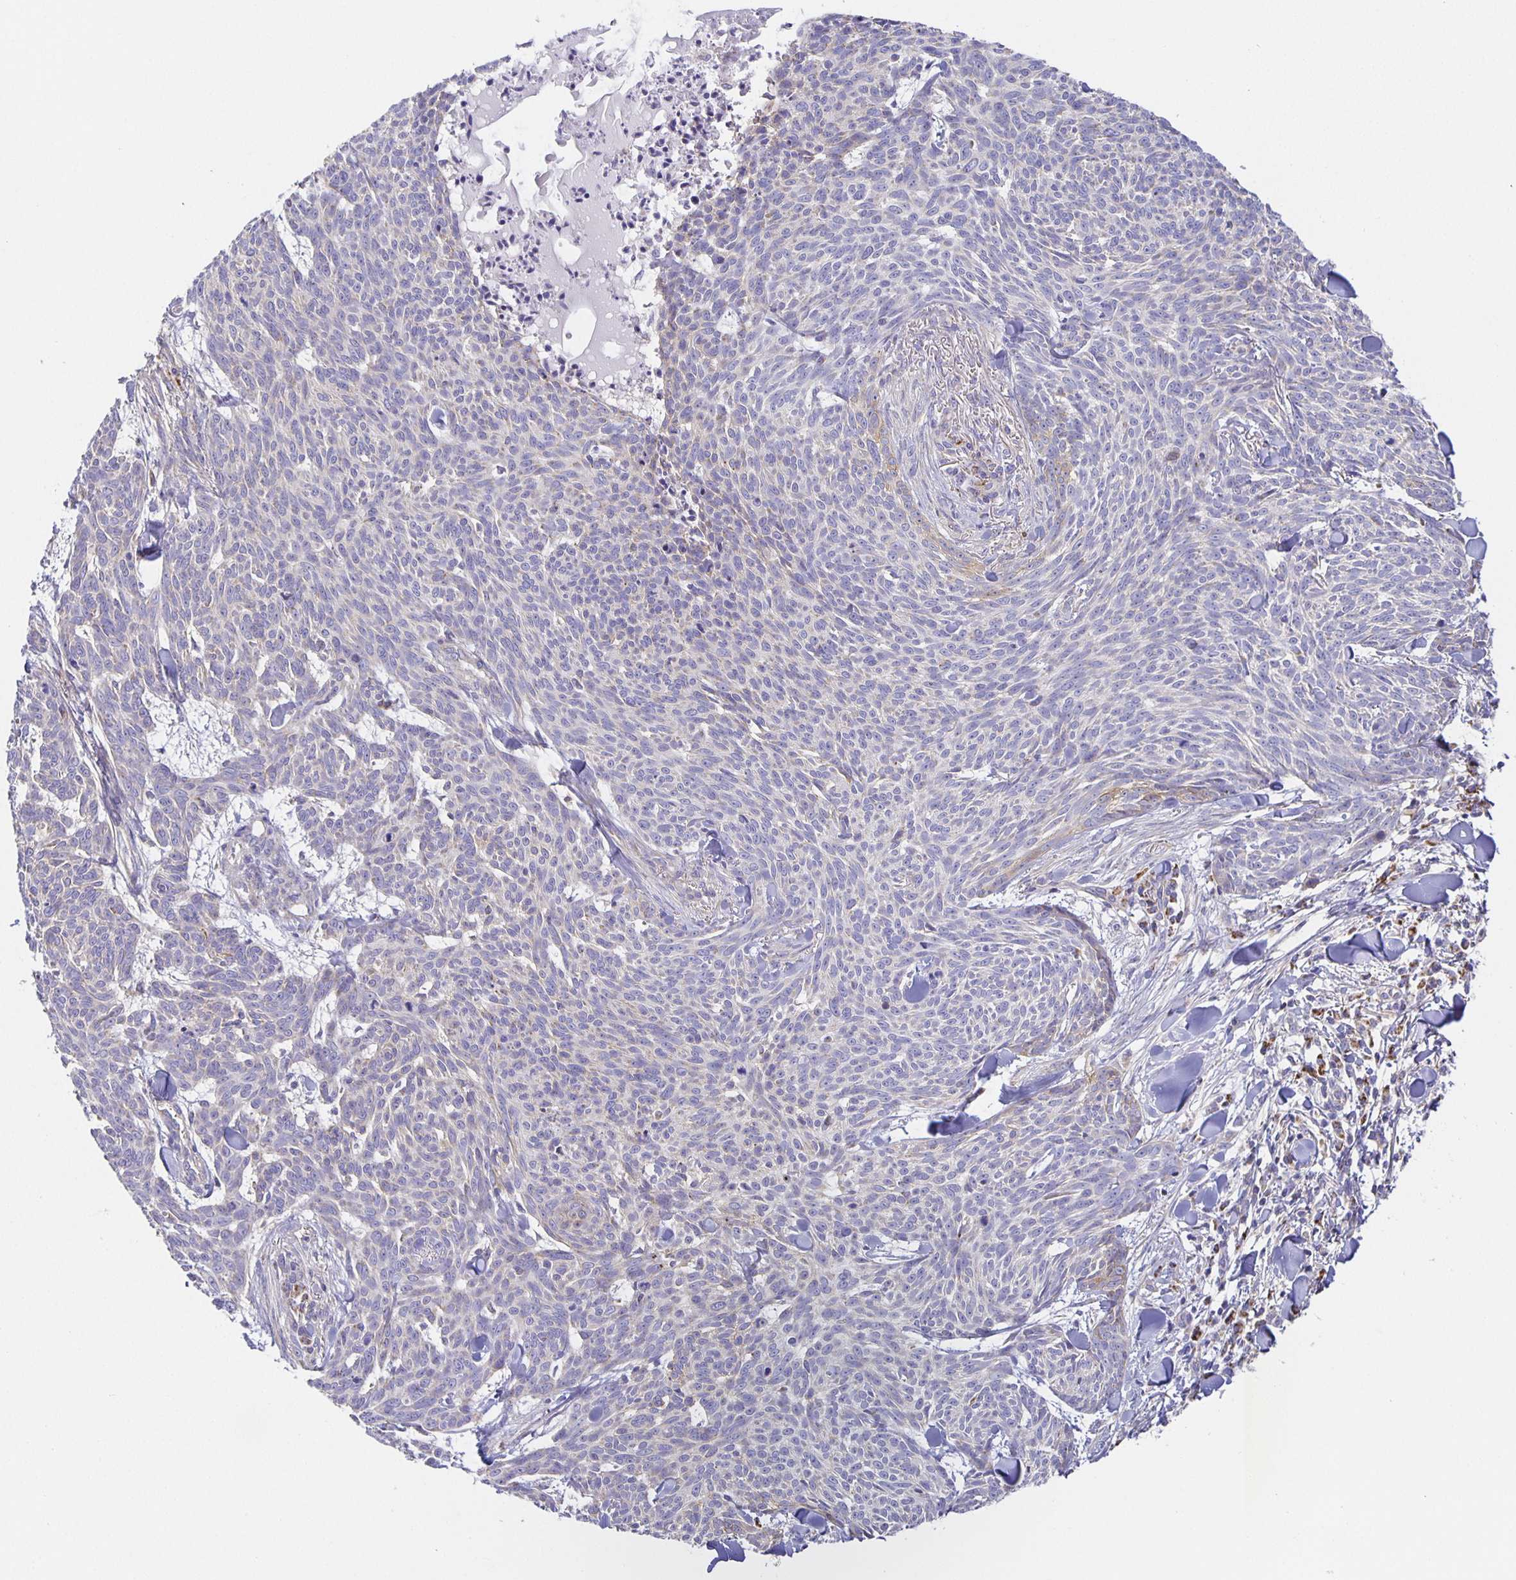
{"staining": {"intensity": "negative", "quantity": "none", "location": "none"}, "tissue": "skin cancer", "cell_type": "Tumor cells", "image_type": "cancer", "snomed": [{"axis": "morphology", "description": "Basal cell carcinoma"}, {"axis": "topography", "description": "Skin"}], "caption": "Tumor cells show no significant expression in skin cancer (basal cell carcinoma).", "gene": "FLRT3", "patient": {"sex": "female", "age": 93}}